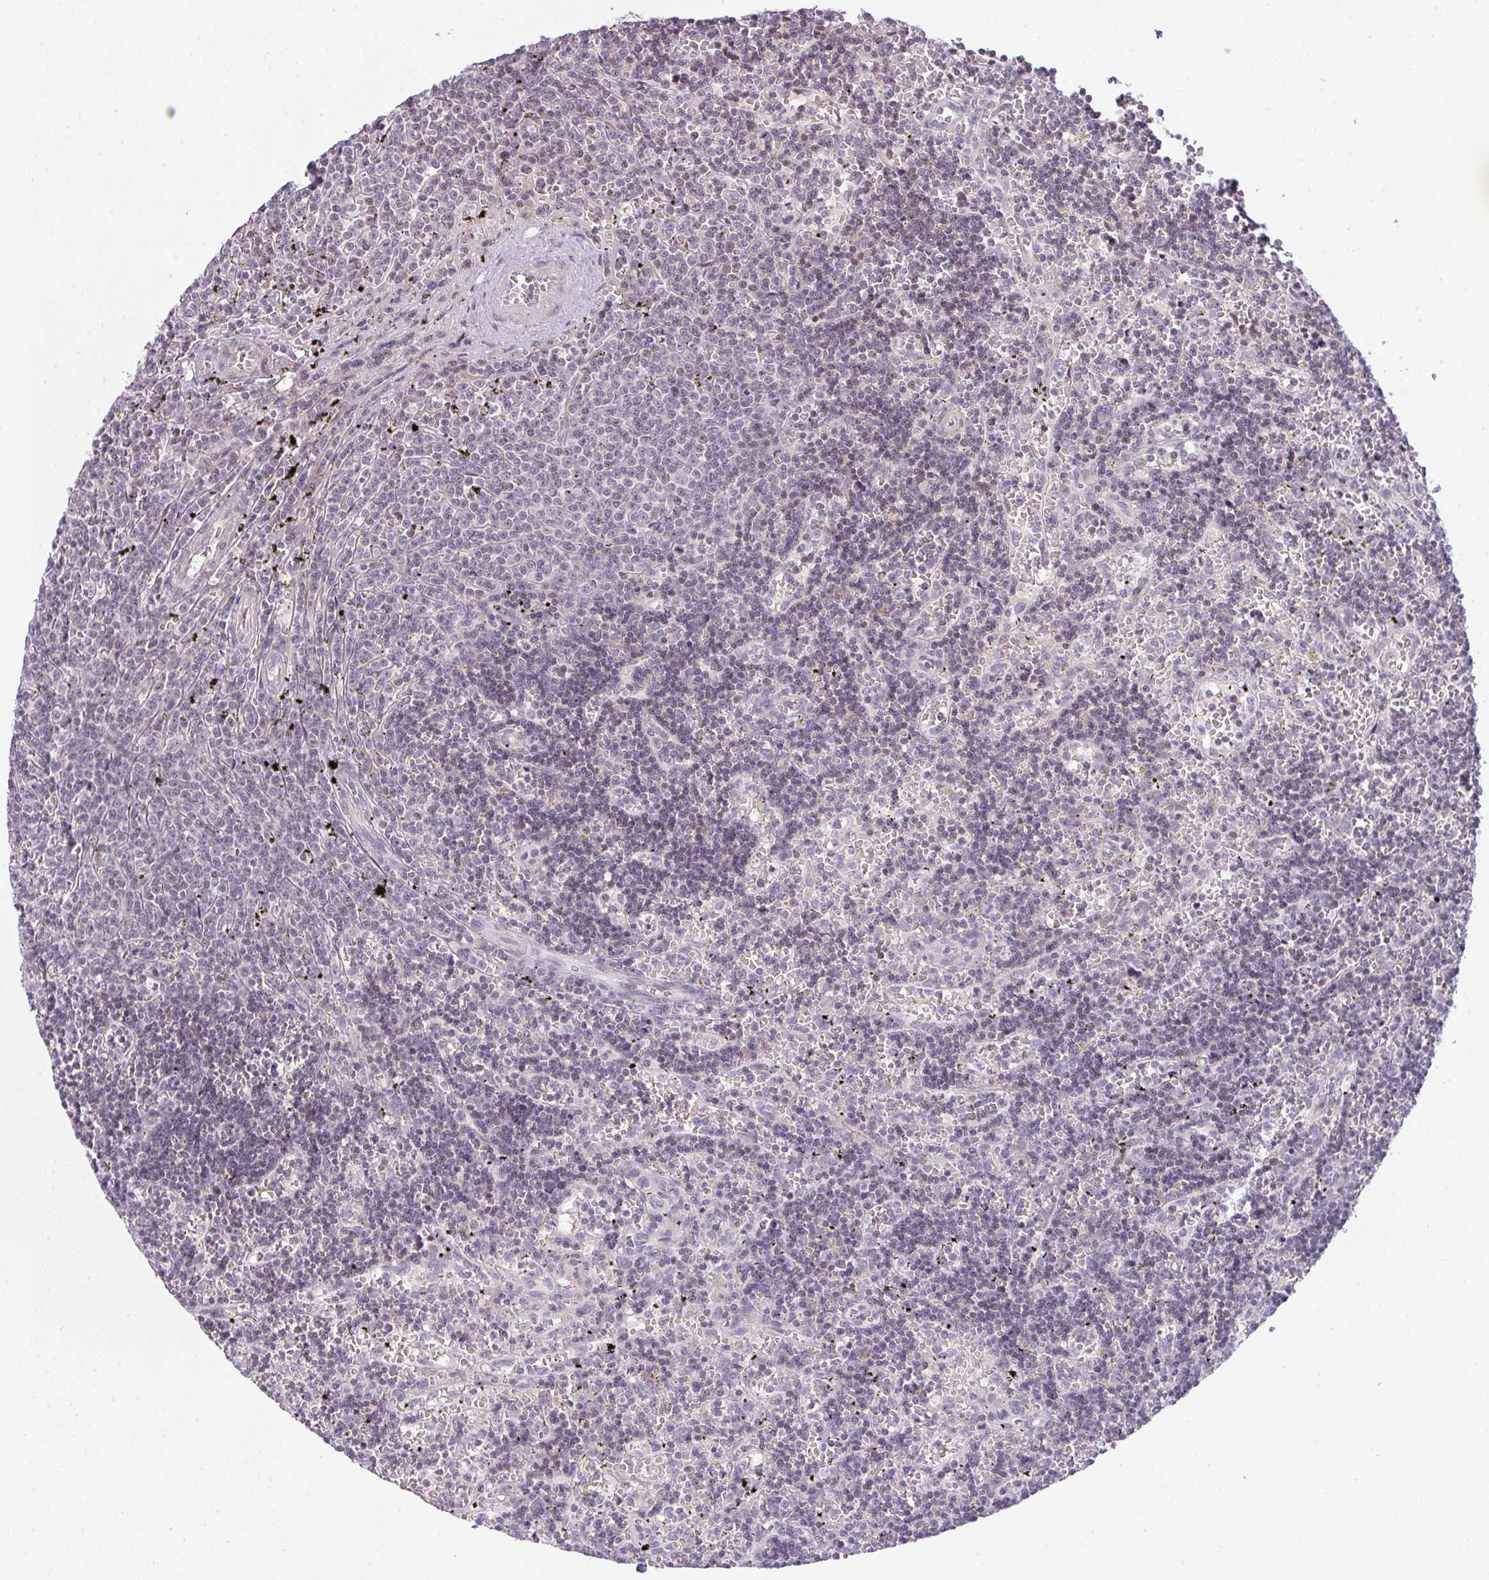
{"staining": {"intensity": "negative", "quantity": "none", "location": "none"}, "tissue": "lymphoma", "cell_type": "Tumor cells", "image_type": "cancer", "snomed": [{"axis": "morphology", "description": "Malignant lymphoma, non-Hodgkin's type, Low grade"}, {"axis": "topography", "description": "Spleen"}], "caption": "Immunohistochemistry (IHC) of human malignant lymphoma, non-Hodgkin's type (low-grade) reveals no positivity in tumor cells. Nuclei are stained in blue.", "gene": "TMEM237", "patient": {"sex": "male", "age": 60}}